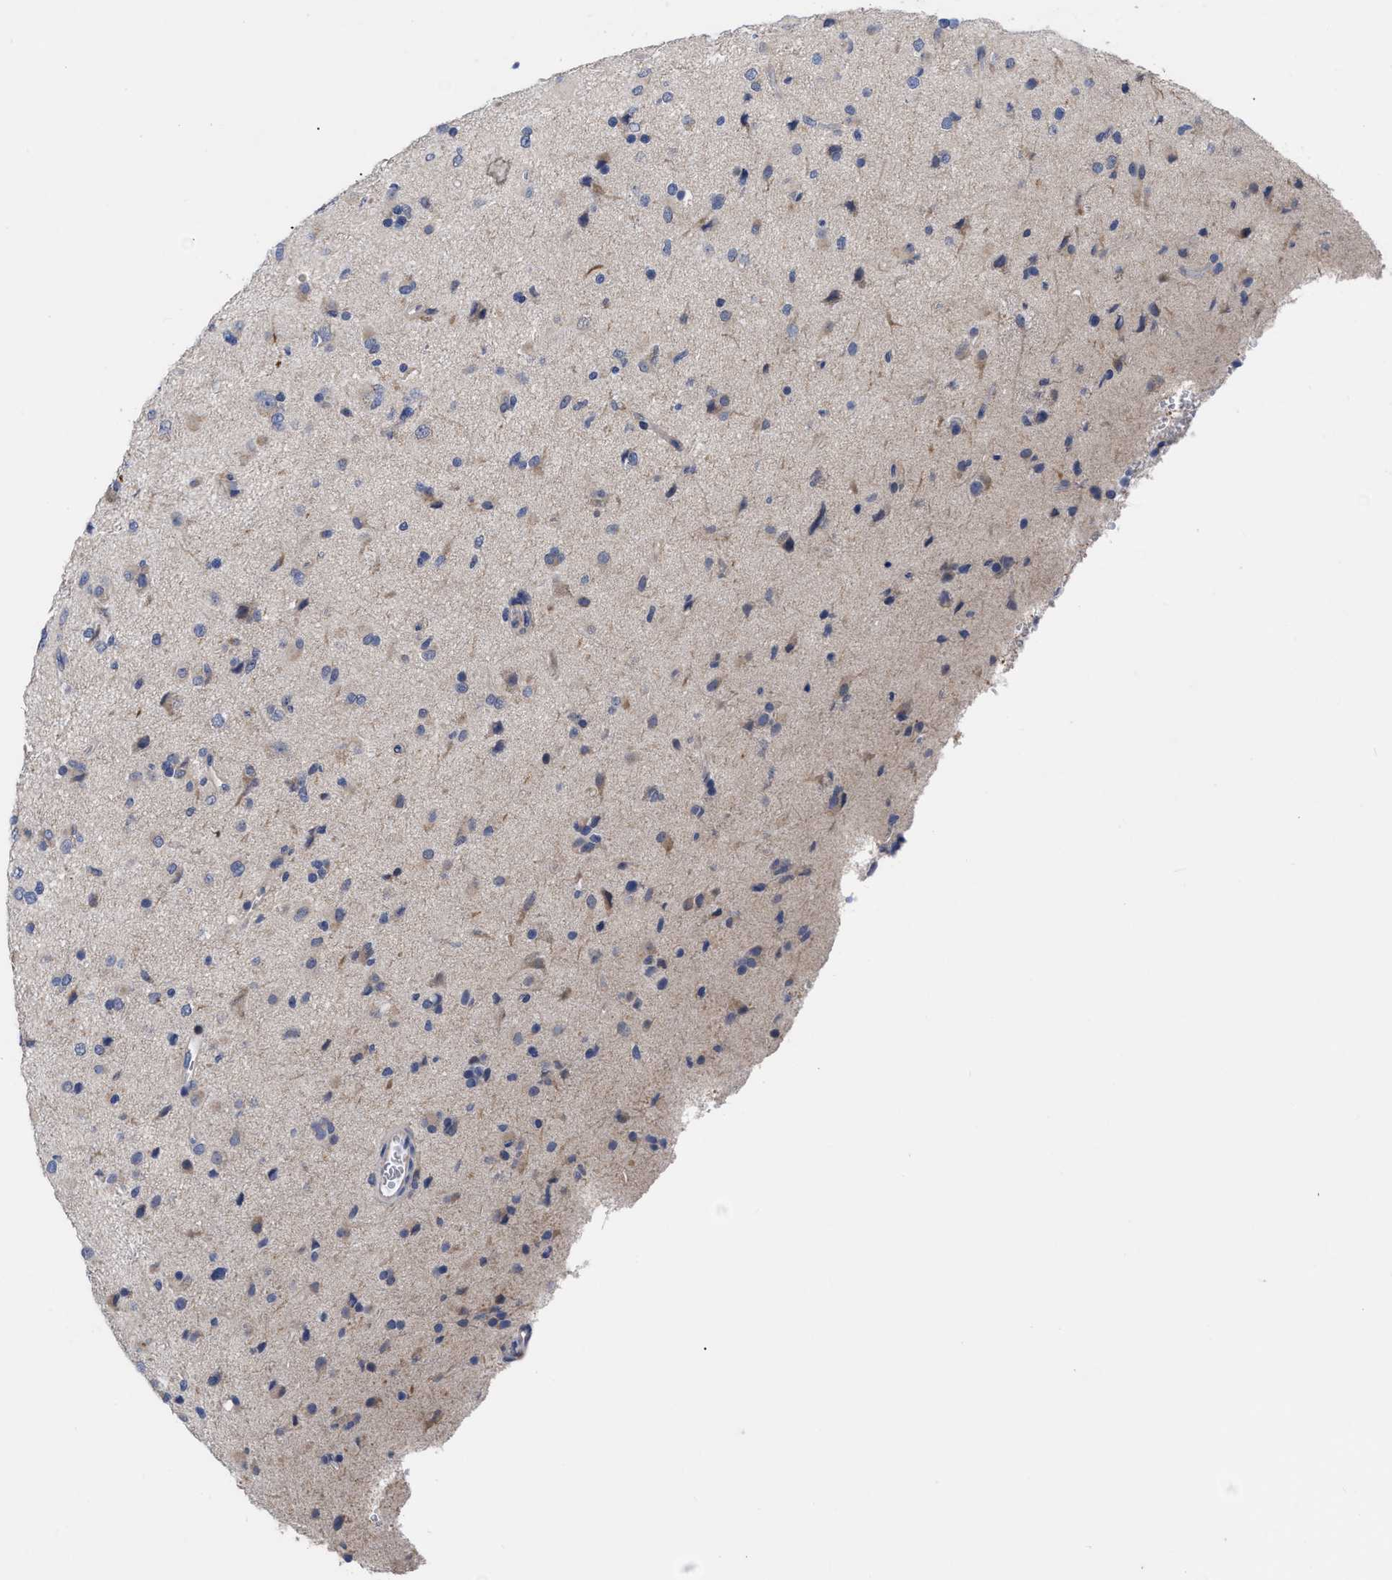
{"staining": {"intensity": "negative", "quantity": "none", "location": "none"}, "tissue": "glioma", "cell_type": "Tumor cells", "image_type": "cancer", "snomed": [{"axis": "morphology", "description": "Glioma, malignant, Low grade"}, {"axis": "topography", "description": "Brain"}], "caption": "A histopathology image of human glioma is negative for staining in tumor cells. (DAB (3,3'-diaminobenzidine) immunohistochemistry, high magnification).", "gene": "CCN5", "patient": {"sex": "male", "age": 65}}